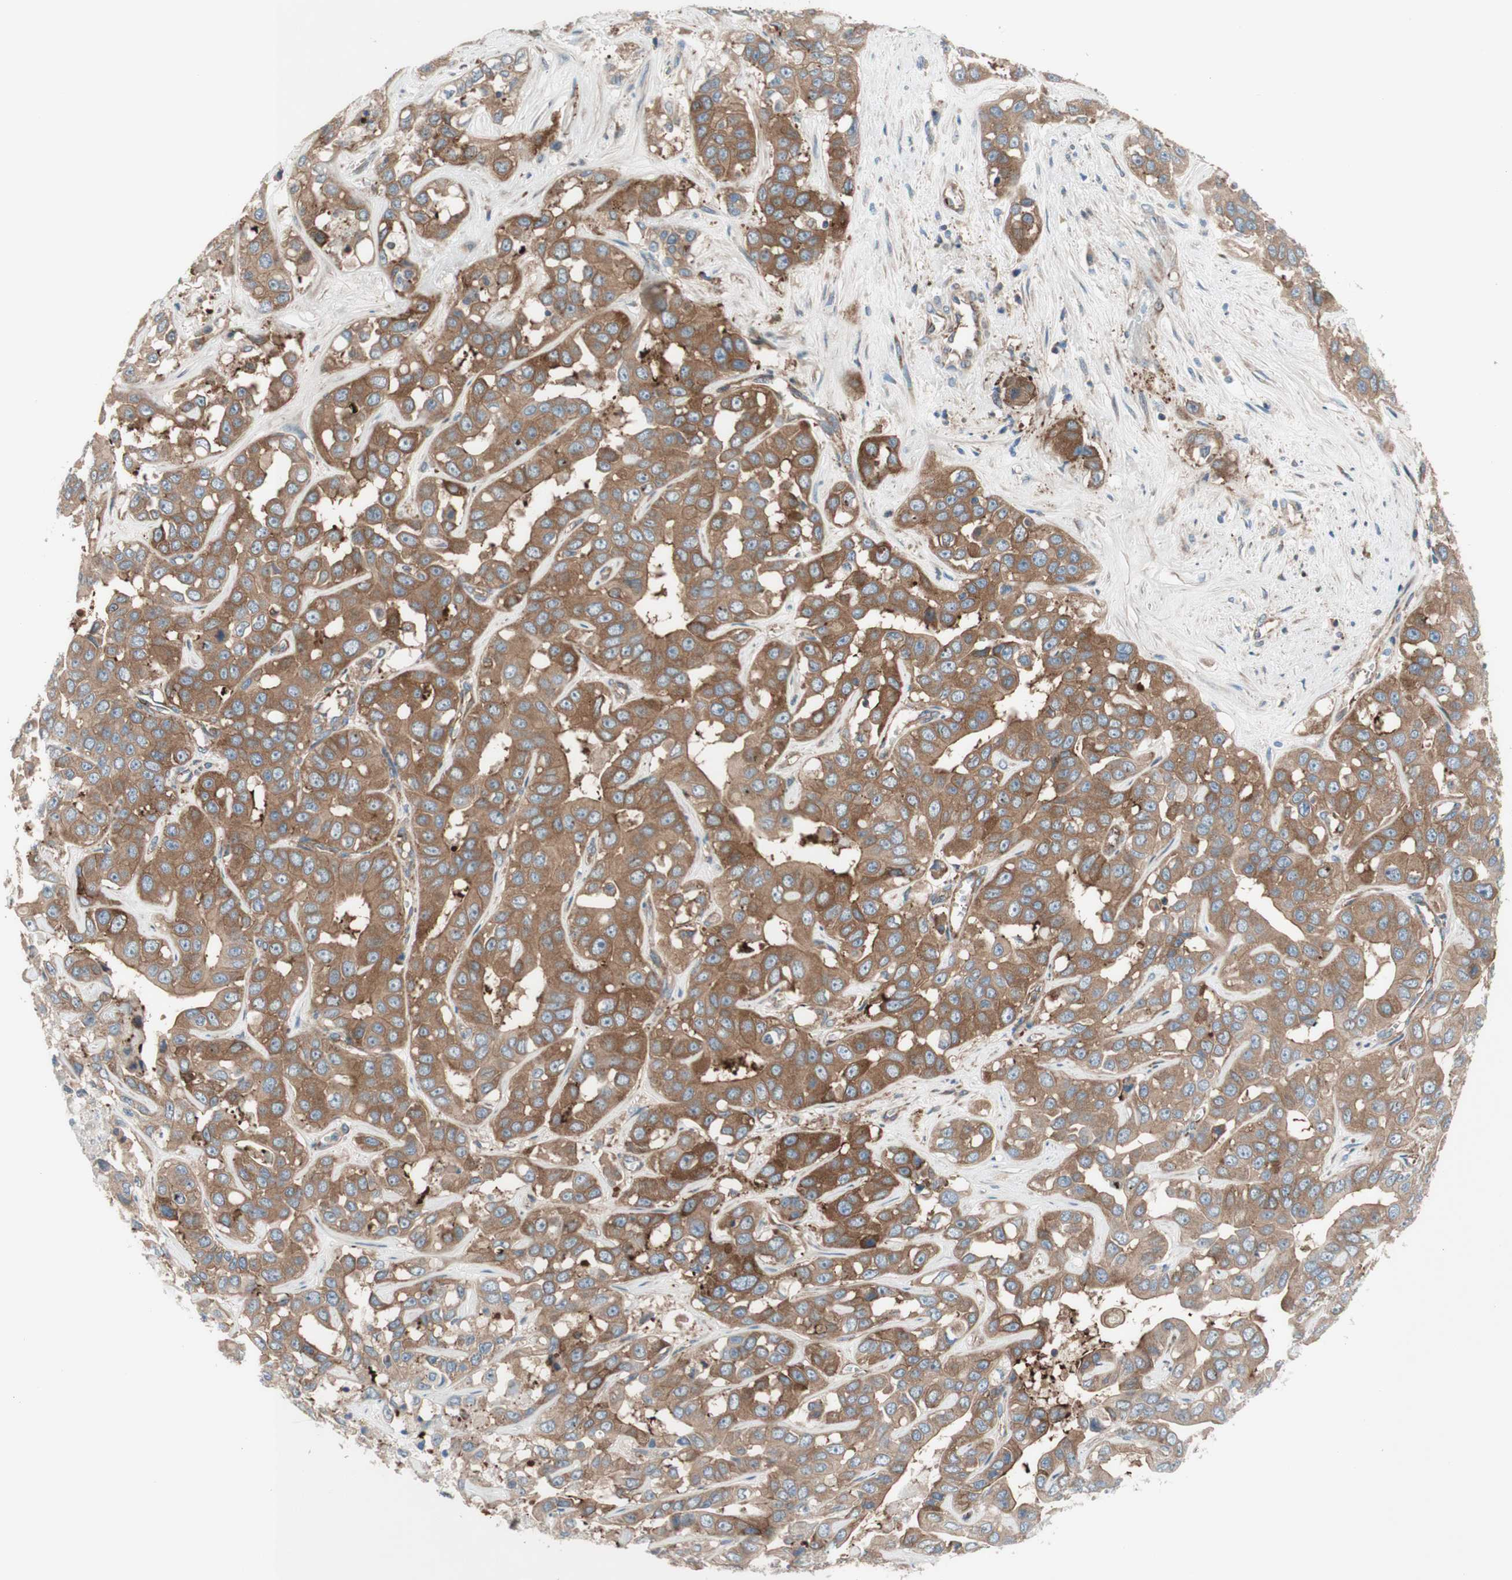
{"staining": {"intensity": "moderate", "quantity": ">75%", "location": "cytoplasmic/membranous"}, "tissue": "liver cancer", "cell_type": "Tumor cells", "image_type": "cancer", "snomed": [{"axis": "morphology", "description": "Cholangiocarcinoma"}, {"axis": "topography", "description": "Liver"}], "caption": "Immunohistochemistry (IHC) staining of liver cancer (cholangiocarcinoma), which shows medium levels of moderate cytoplasmic/membranous staining in about >75% of tumor cells indicating moderate cytoplasmic/membranous protein expression. The staining was performed using DAB (3,3'-diaminobenzidine) (brown) for protein detection and nuclei were counterstained in hematoxylin (blue).", "gene": "CCN4", "patient": {"sex": "female", "age": 52}}